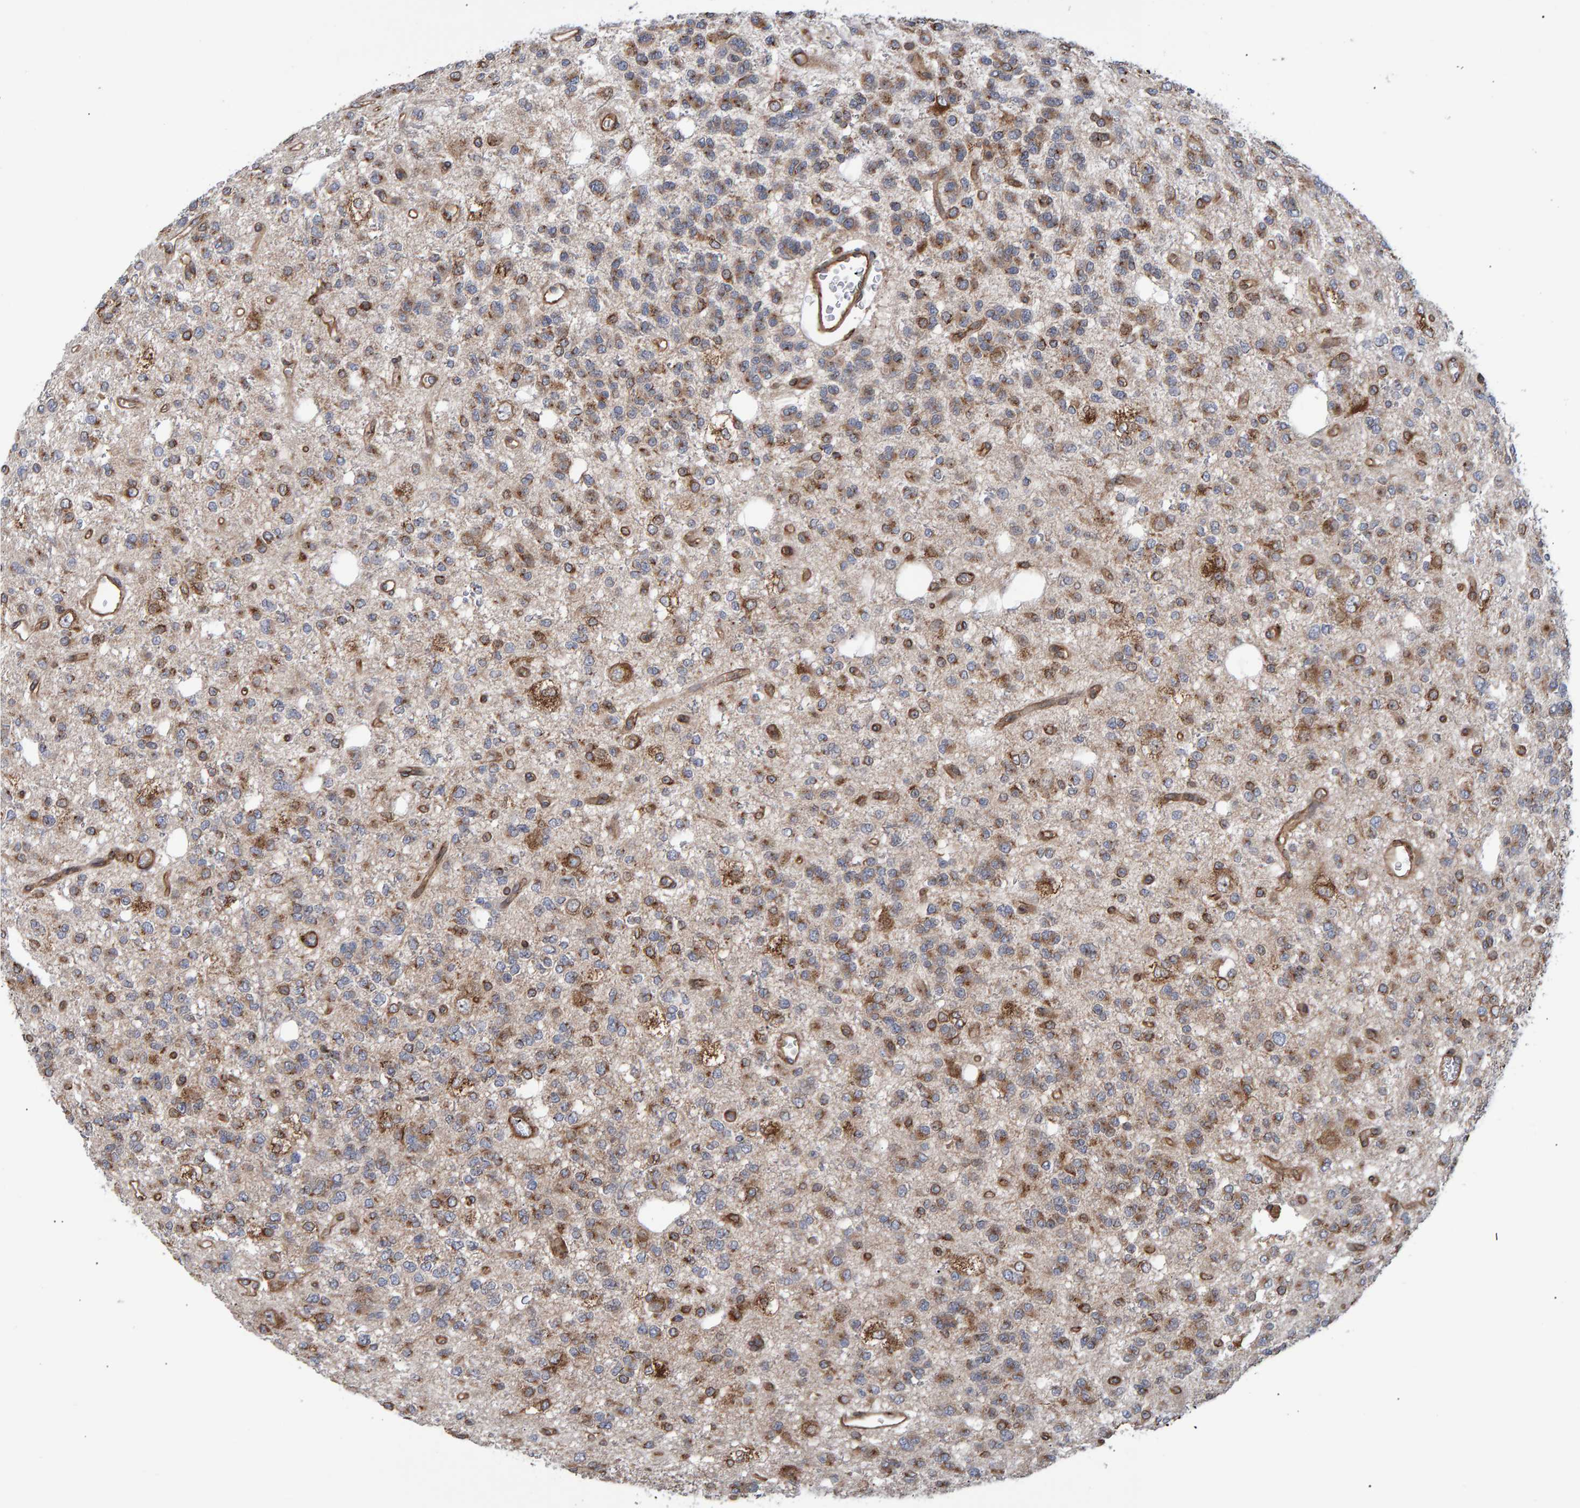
{"staining": {"intensity": "moderate", "quantity": ">75%", "location": "cytoplasmic/membranous"}, "tissue": "glioma", "cell_type": "Tumor cells", "image_type": "cancer", "snomed": [{"axis": "morphology", "description": "Glioma, malignant, Low grade"}, {"axis": "topography", "description": "Brain"}], "caption": "IHC of human low-grade glioma (malignant) displays medium levels of moderate cytoplasmic/membranous expression in about >75% of tumor cells.", "gene": "FAM117A", "patient": {"sex": "male", "age": 38}}